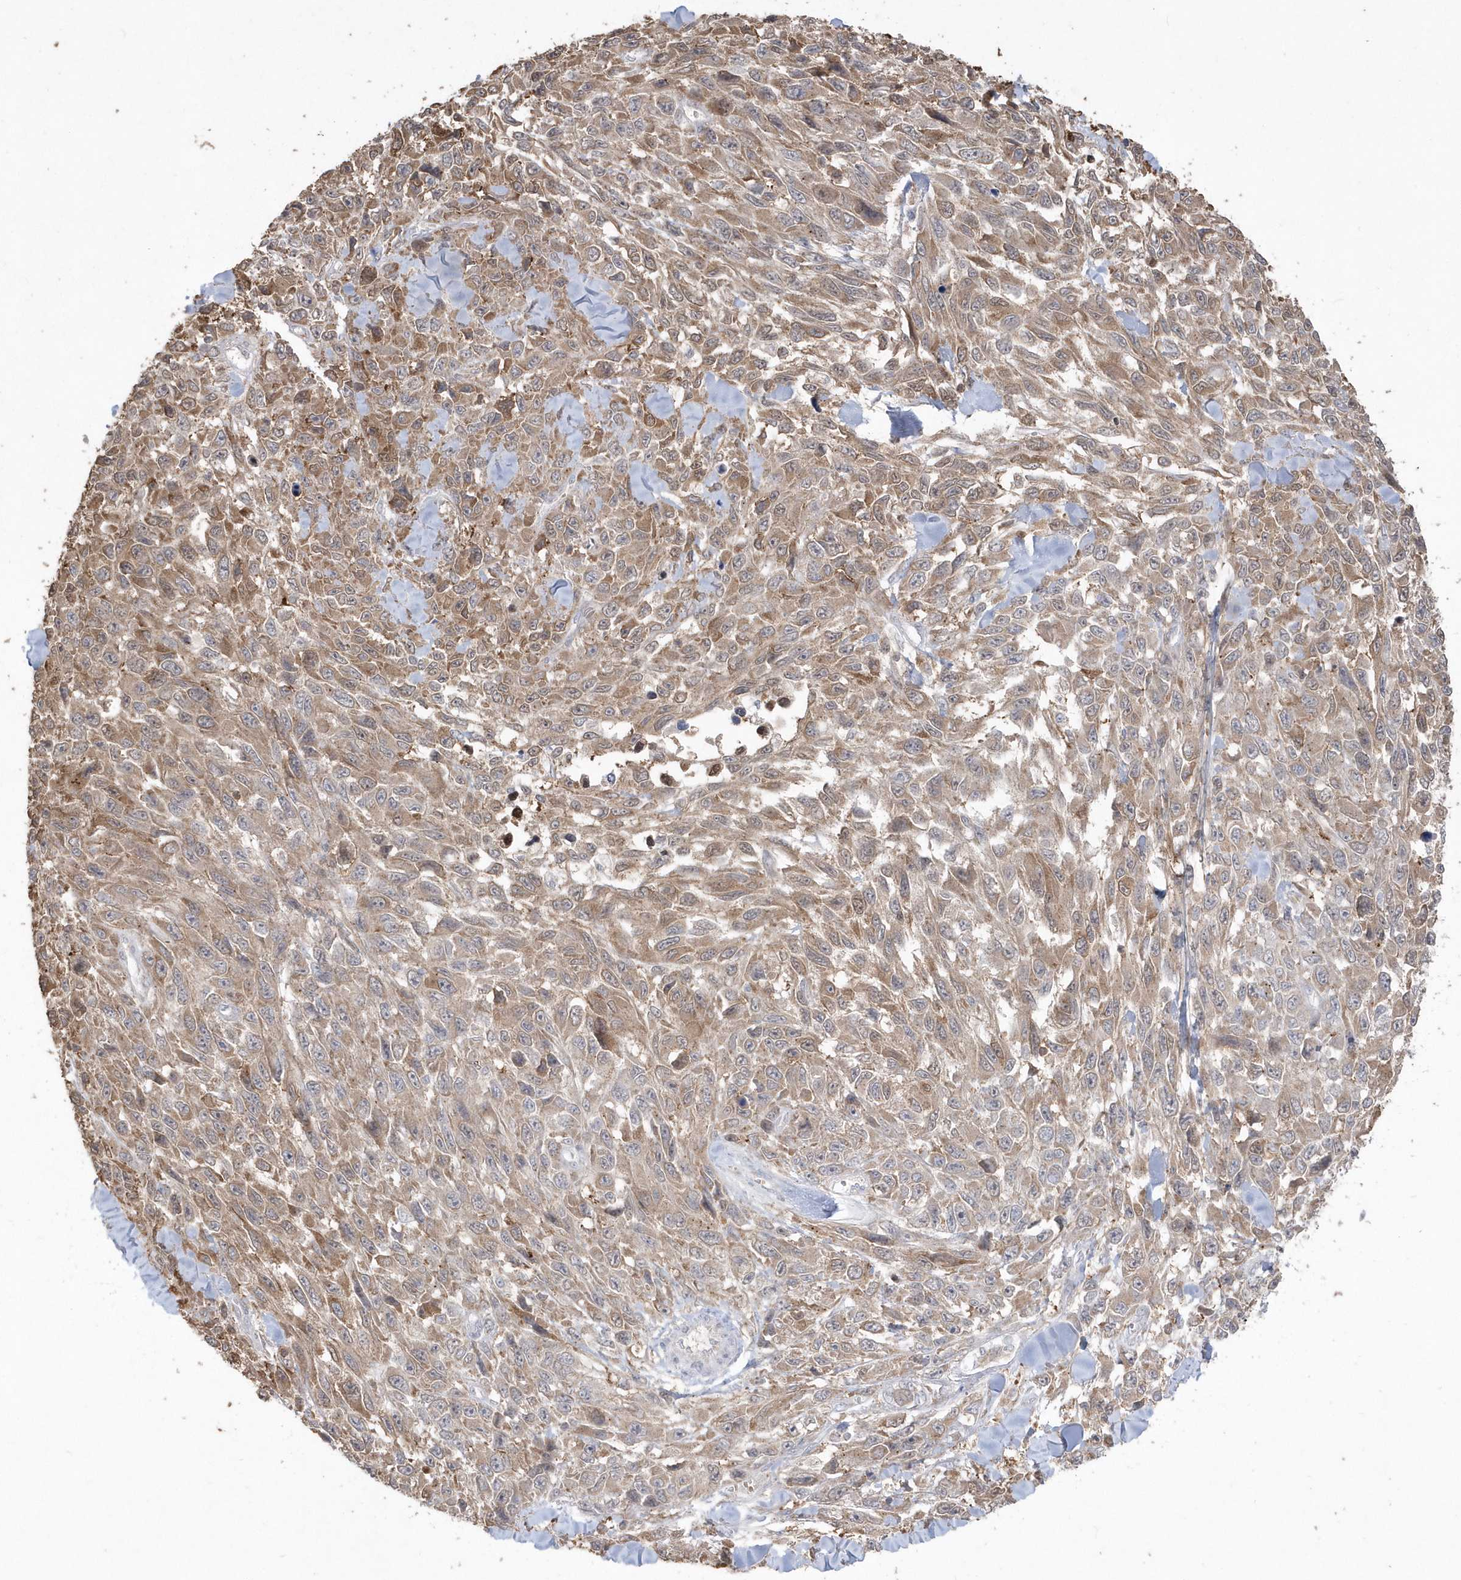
{"staining": {"intensity": "moderate", "quantity": ">75%", "location": "cytoplasmic/membranous"}, "tissue": "melanoma", "cell_type": "Tumor cells", "image_type": "cancer", "snomed": [{"axis": "morphology", "description": "Malignant melanoma, NOS"}, {"axis": "topography", "description": "Skin"}], "caption": "Human melanoma stained with a brown dye exhibits moderate cytoplasmic/membranous positive staining in about >75% of tumor cells.", "gene": "GEMIN6", "patient": {"sex": "female", "age": 96}}